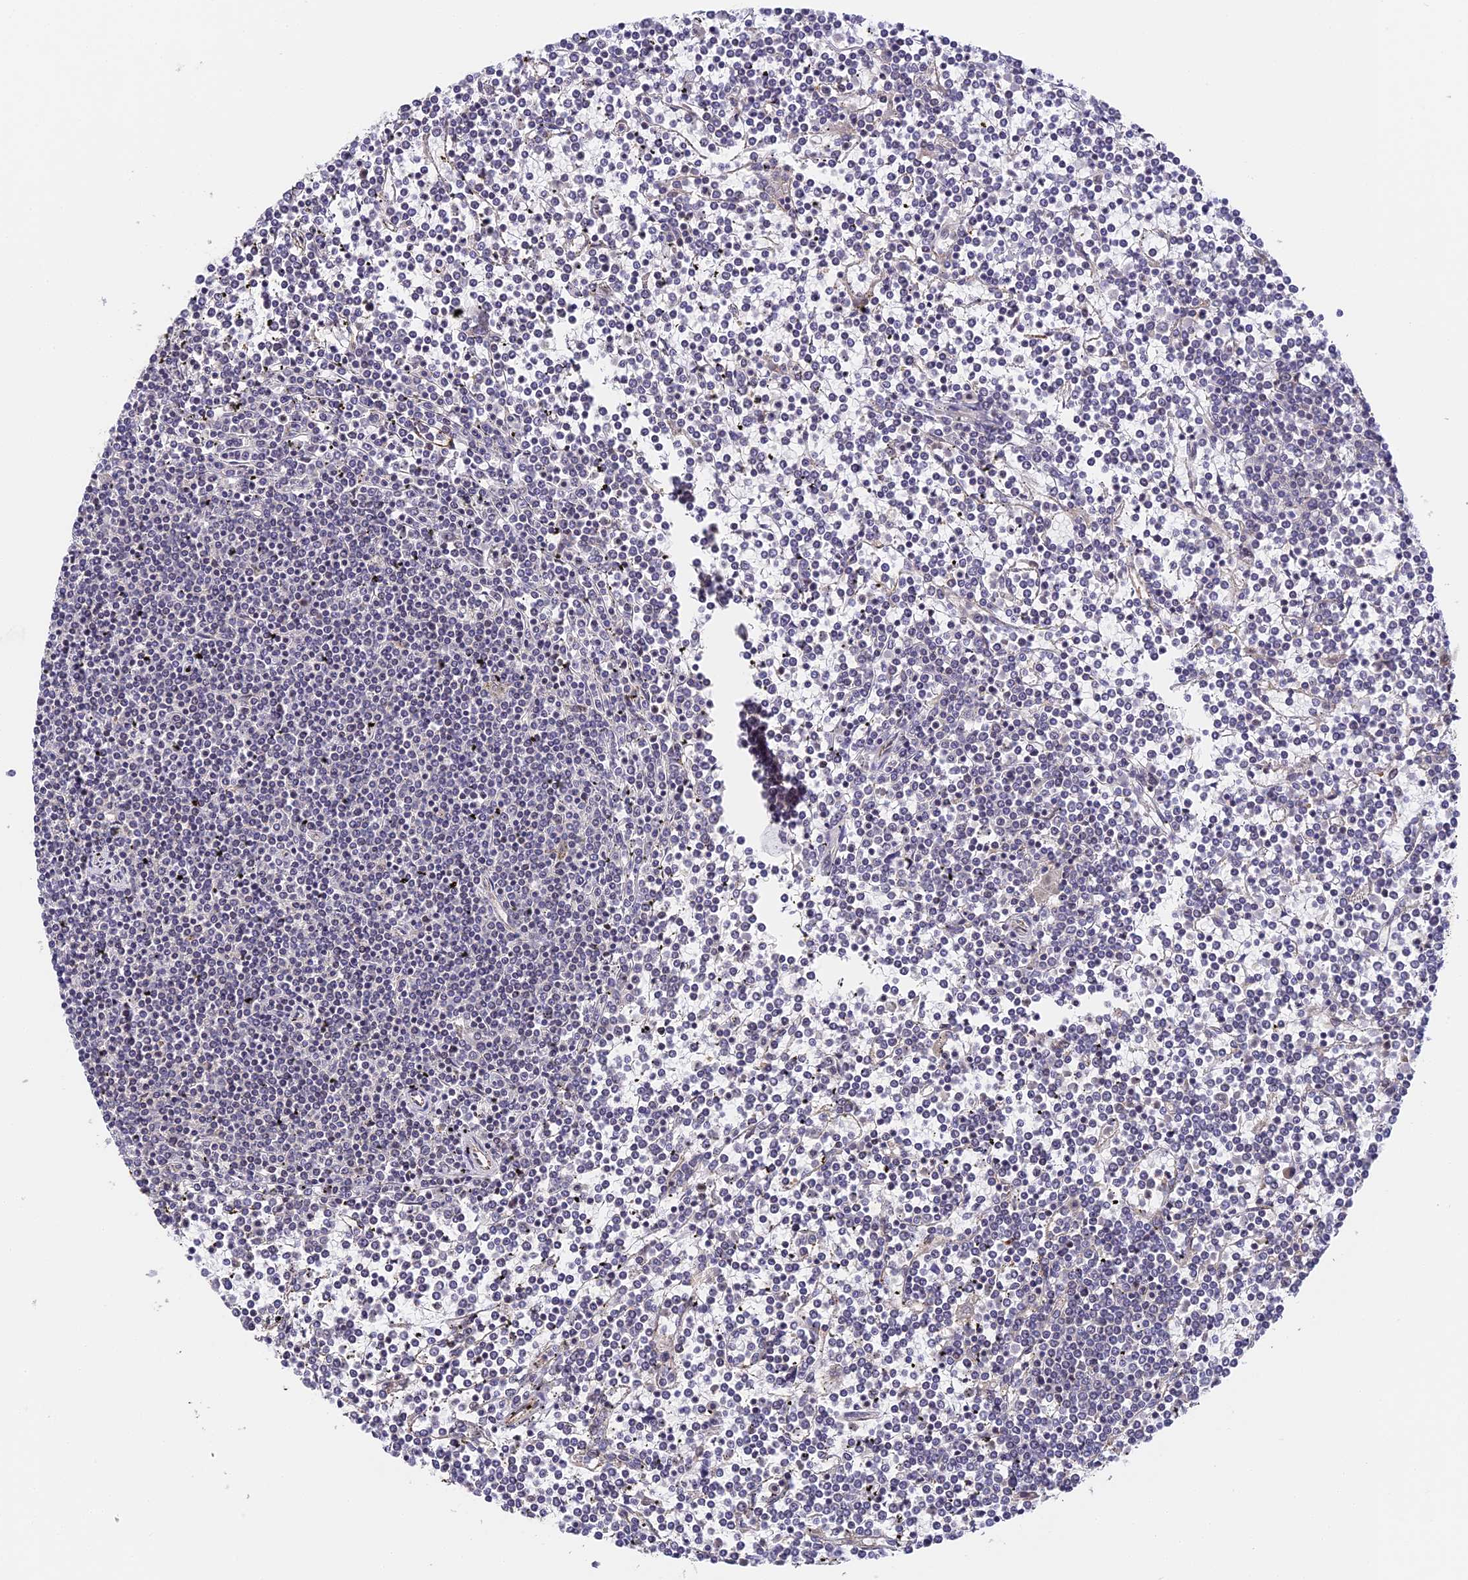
{"staining": {"intensity": "negative", "quantity": "none", "location": "none"}, "tissue": "lymphoma", "cell_type": "Tumor cells", "image_type": "cancer", "snomed": [{"axis": "morphology", "description": "Malignant lymphoma, non-Hodgkin's type, Low grade"}, {"axis": "topography", "description": "Spleen"}], "caption": "A histopathology image of human lymphoma is negative for staining in tumor cells.", "gene": "DNAAF10", "patient": {"sex": "female", "age": 19}}